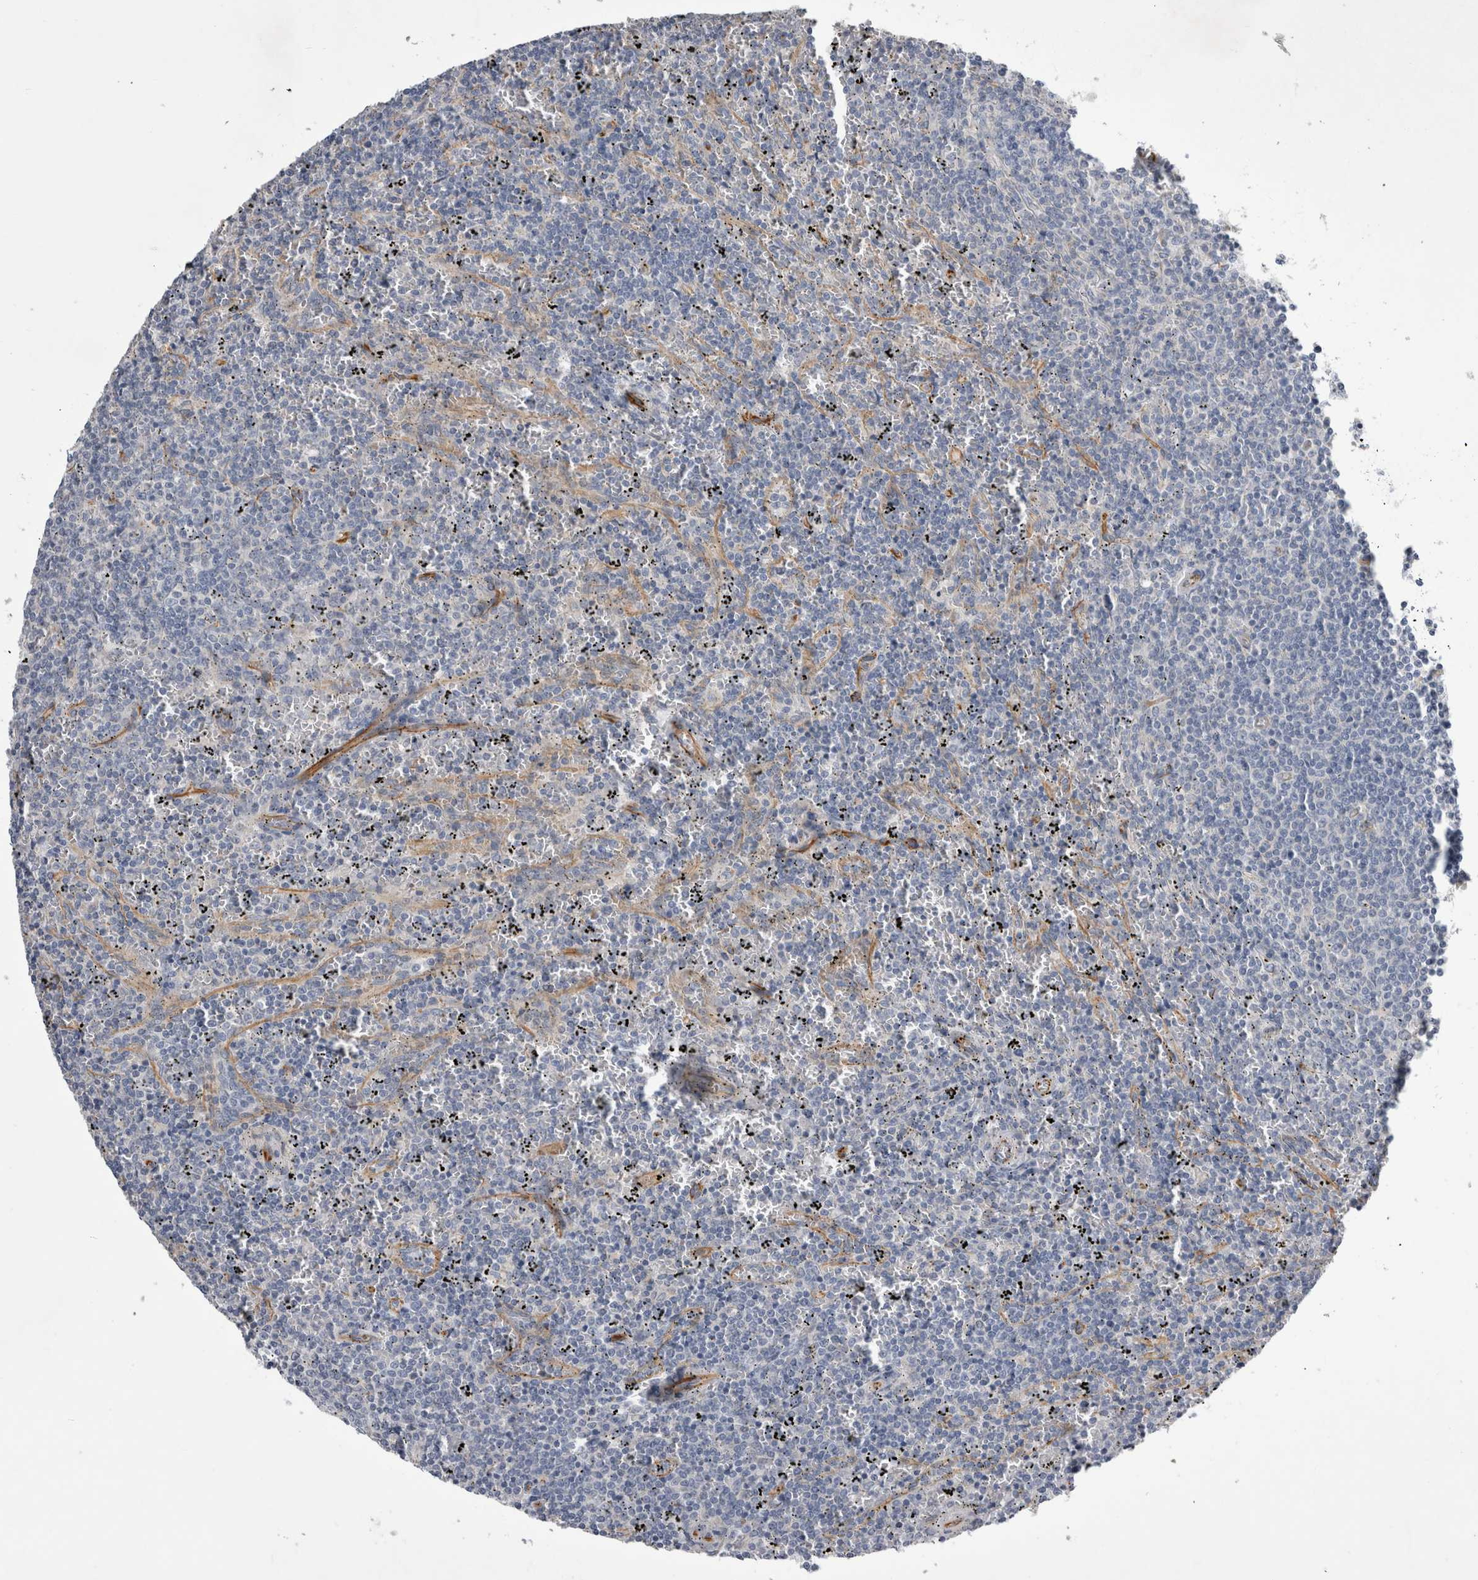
{"staining": {"intensity": "negative", "quantity": "none", "location": "none"}, "tissue": "lymphoma", "cell_type": "Tumor cells", "image_type": "cancer", "snomed": [{"axis": "morphology", "description": "Malignant lymphoma, non-Hodgkin's type, Low grade"}, {"axis": "topography", "description": "Spleen"}], "caption": "Immunohistochemical staining of lymphoma demonstrates no significant positivity in tumor cells. (Brightfield microscopy of DAB immunohistochemistry (IHC) at high magnification).", "gene": "STRADB", "patient": {"sex": "female", "age": 50}}